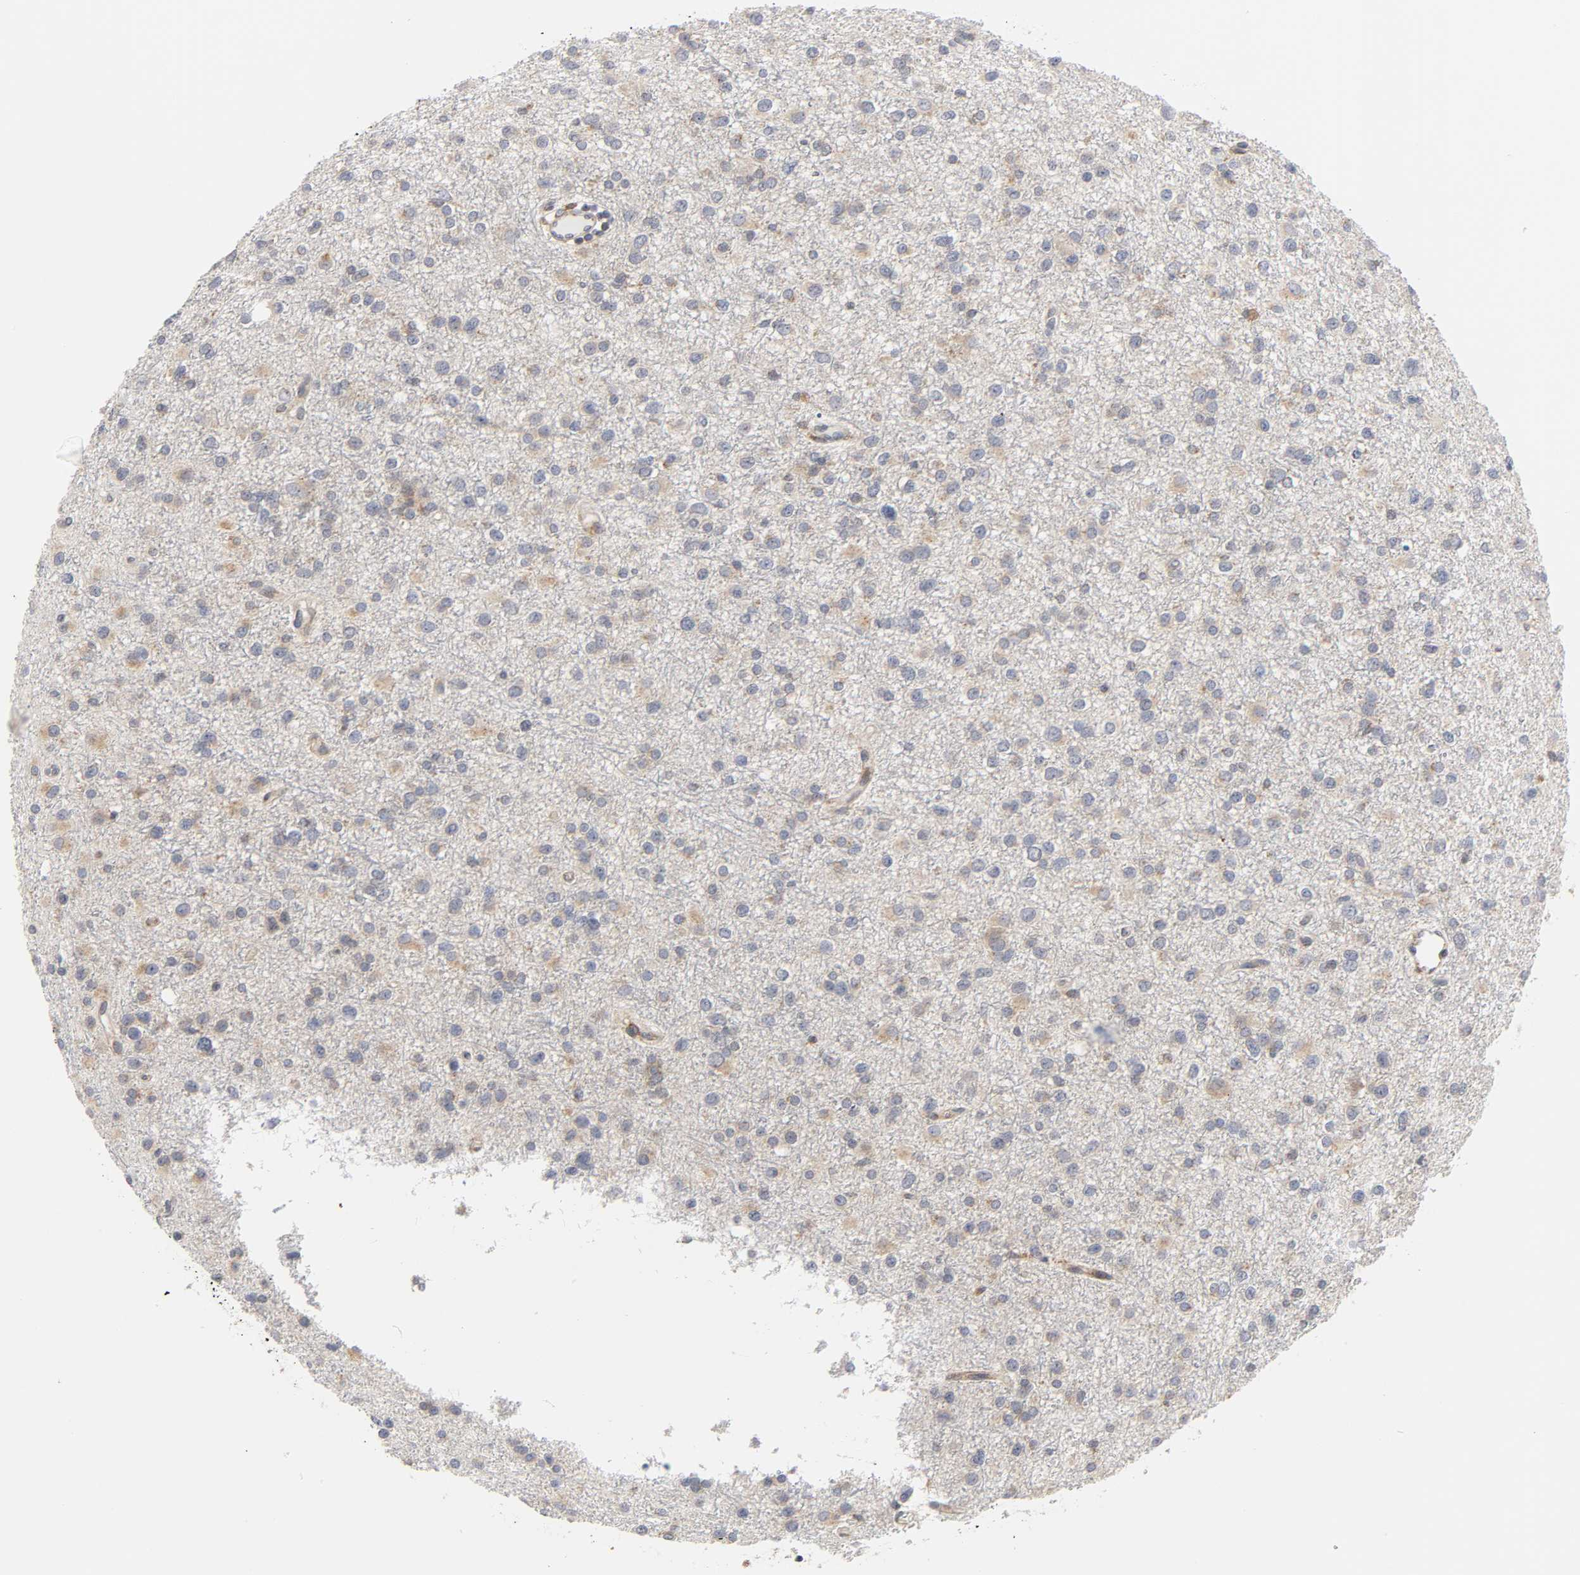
{"staining": {"intensity": "weak", "quantity": "25%-75%", "location": "cytoplasmic/membranous"}, "tissue": "glioma", "cell_type": "Tumor cells", "image_type": "cancer", "snomed": [{"axis": "morphology", "description": "Glioma, malignant, Low grade"}, {"axis": "topography", "description": "Brain"}], "caption": "Immunohistochemistry (DAB) staining of human malignant glioma (low-grade) reveals weak cytoplasmic/membranous protein positivity in approximately 25%-75% of tumor cells. Nuclei are stained in blue.", "gene": "BAX", "patient": {"sex": "male", "age": 42}}